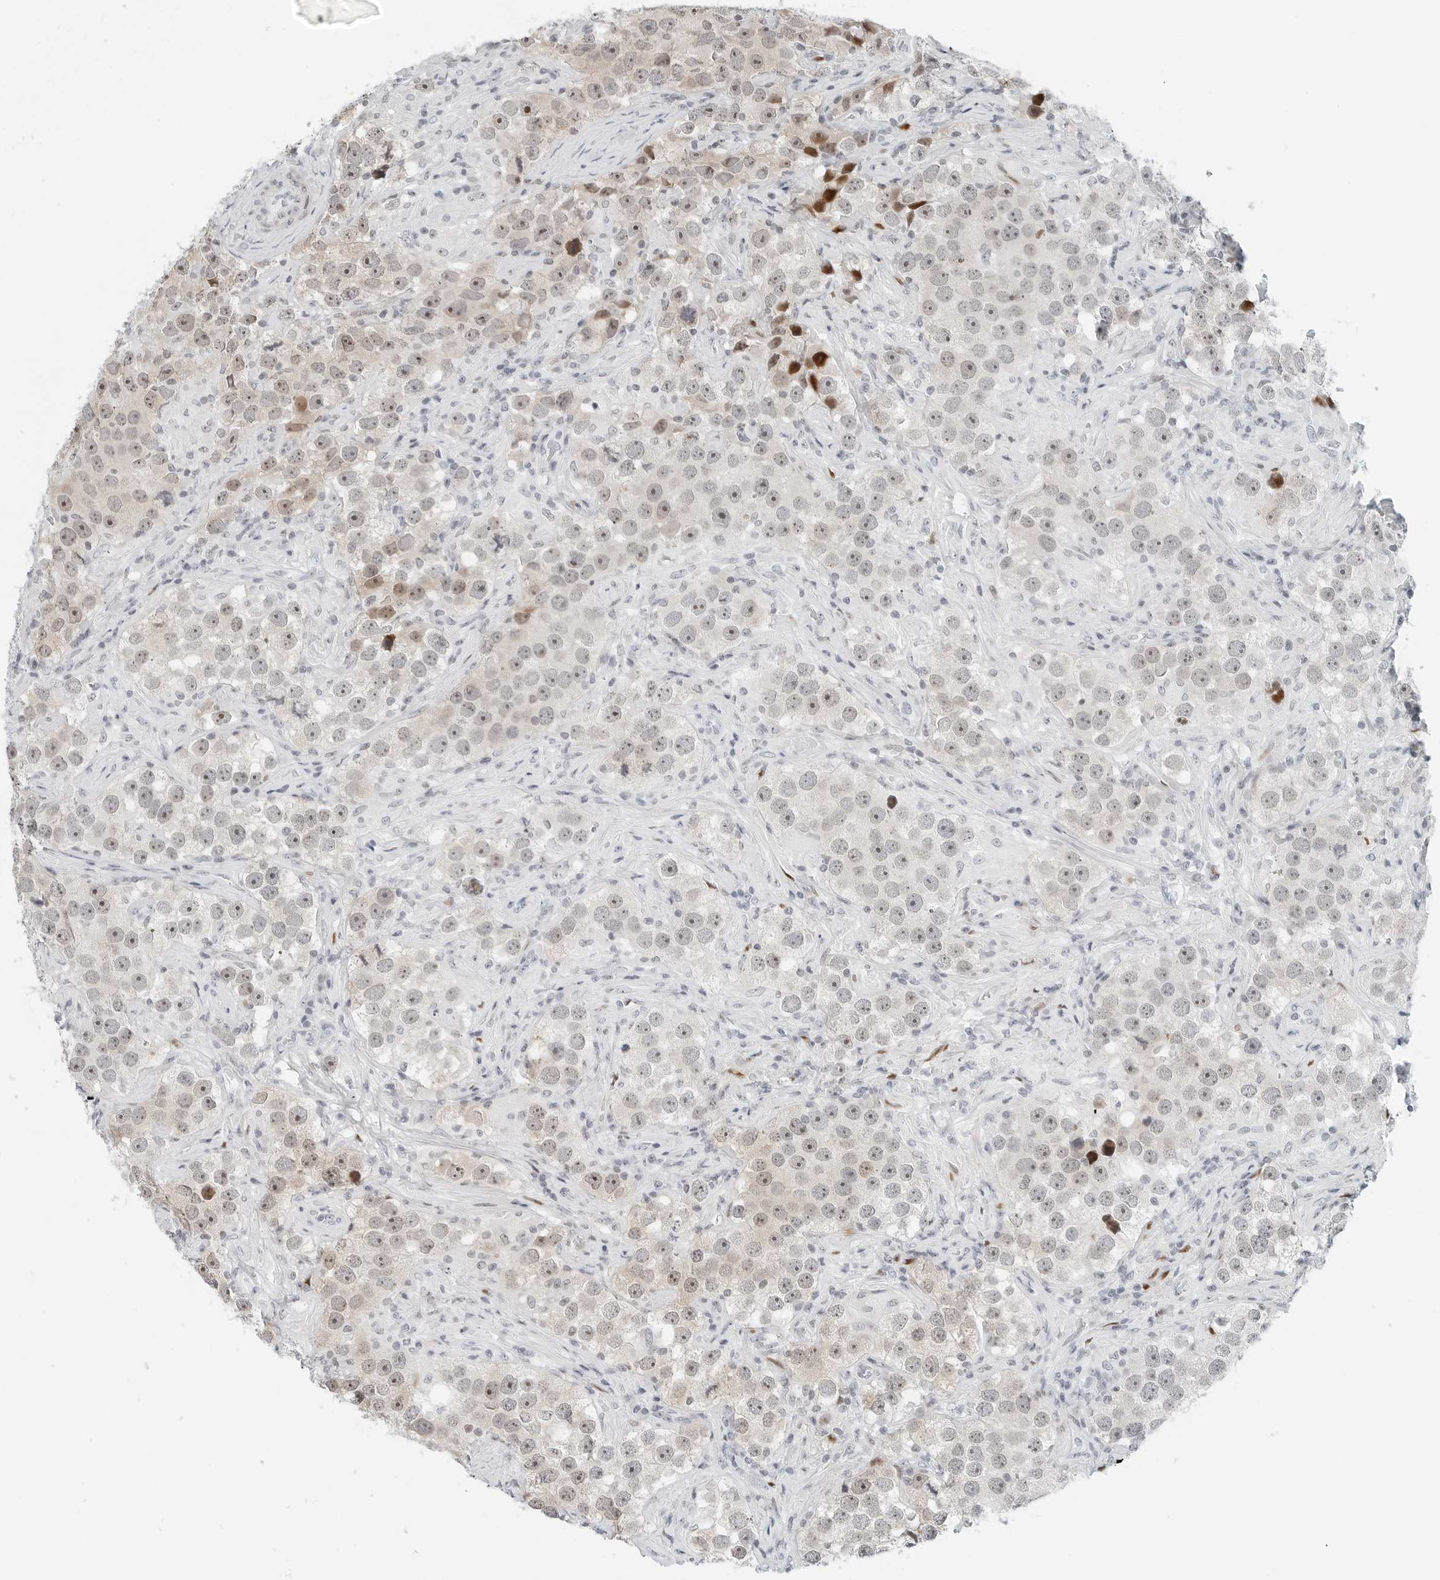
{"staining": {"intensity": "weak", "quantity": ">75%", "location": "nuclear"}, "tissue": "testis cancer", "cell_type": "Tumor cells", "image_type": "cancer", "snomed": [{"axis": "morphology", "description": "Seminoma, NOS"}, {"axis": "topography", "description": "Testis"}], "caption": "There is low levels of weak nuclear staining in tumor cells of testis cancer, as demonstrated by immunohistochemical staining (brown color).", "gene": "NTMT2", "patient": {"sex": "male", "age": 49}}